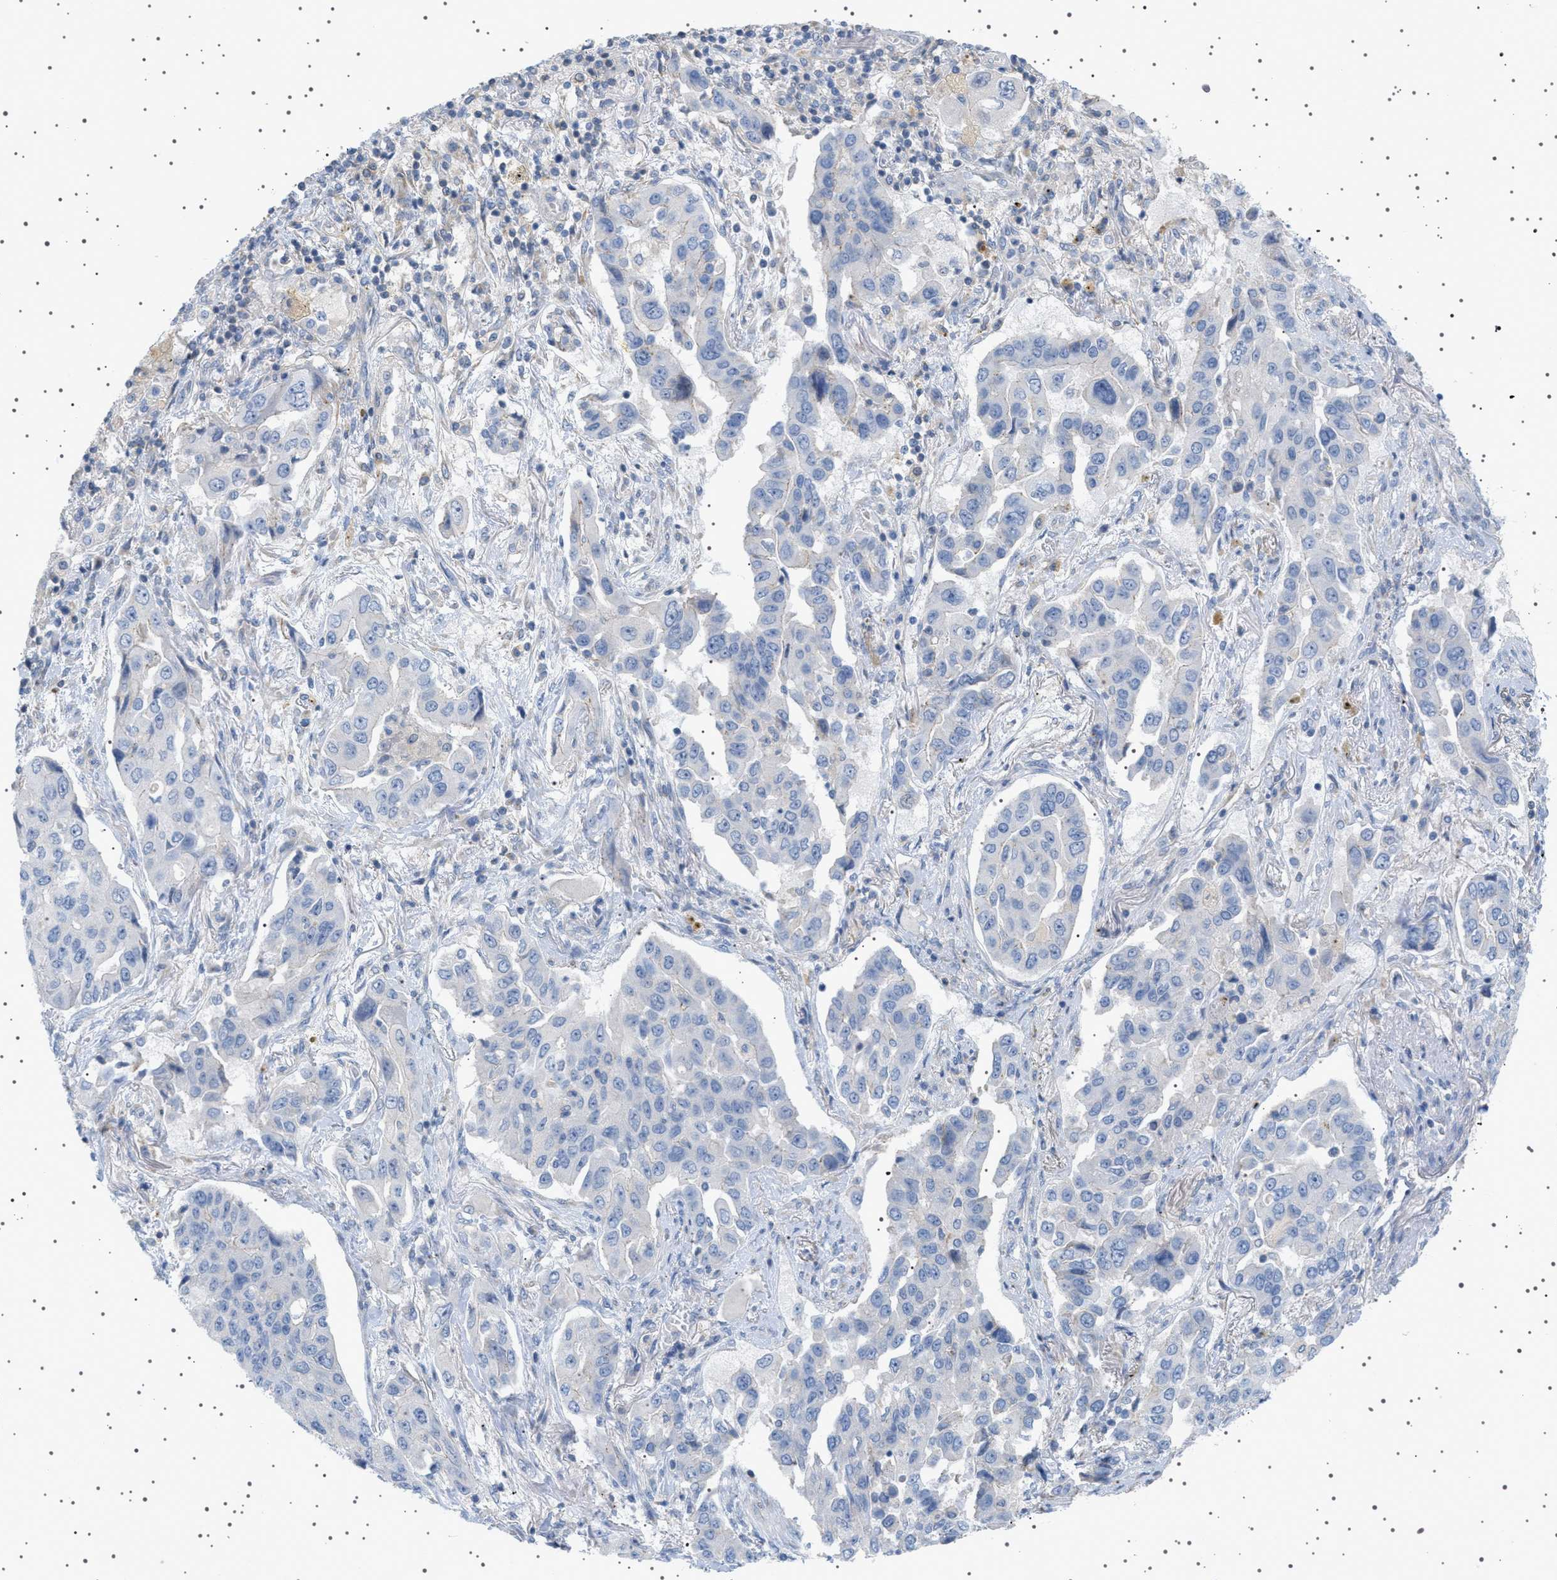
{"staining": {"intensity": "negative", "quantity": "none", "location": "none"}, "tissue": "lung cancer", "cell_type": "Tumor cells", "image_type": "cancer", "snomed": [{"axis": "morphology", "description": "Adenocarcinoma, NOS"}, {"axis": "topography", "description": "Lung"}], "caption": "This is an immunohistochemistry histopathology image of human lung adenocarcinoma. There is no positivity in tumor cells.", "gene": "ADCY10", "patient": {"sex": "female", "age": 65}}